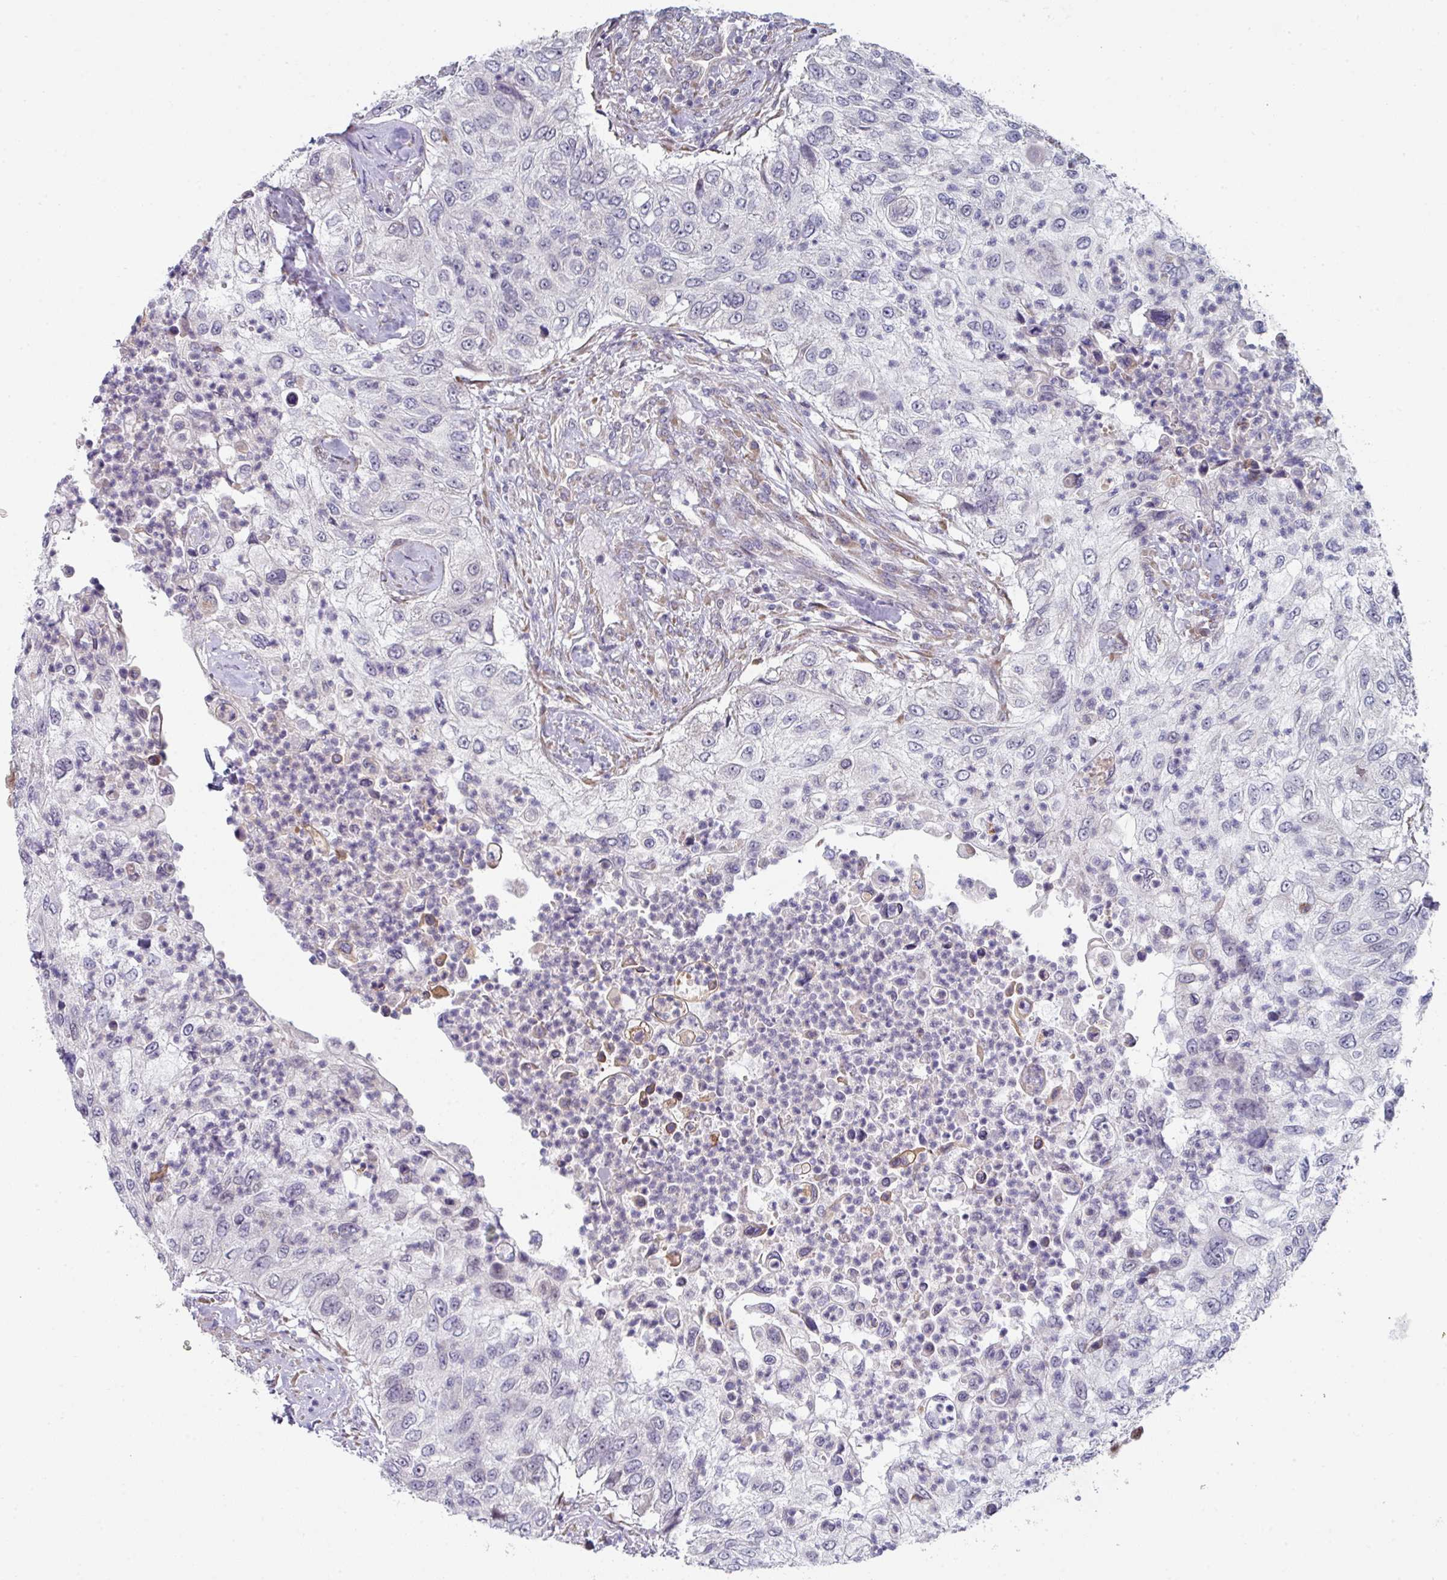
{"staining": {"intensity": "negative", "quantity": "none", "location": "none"}, "tissue": "urothelial cancer", "cell_type": "Tumor cells", "image_type": "cancer", "snomed": [{"axis": "morphology", "description": "Urothelial carcinoma, High grade"}, {"axis": "topography", "description": "Urinary bladder"}], "caption": "Immunohistochemistry photomicrograph of neoplastic tissue: human urothelial carcinoma (high-grade) stained with DAB (3,3'-diaminobenzidine) exhibits no significant protein positivity in tumor cells.", "gene": "TMED5", "patient": {"sex": "female", "age": 60}}